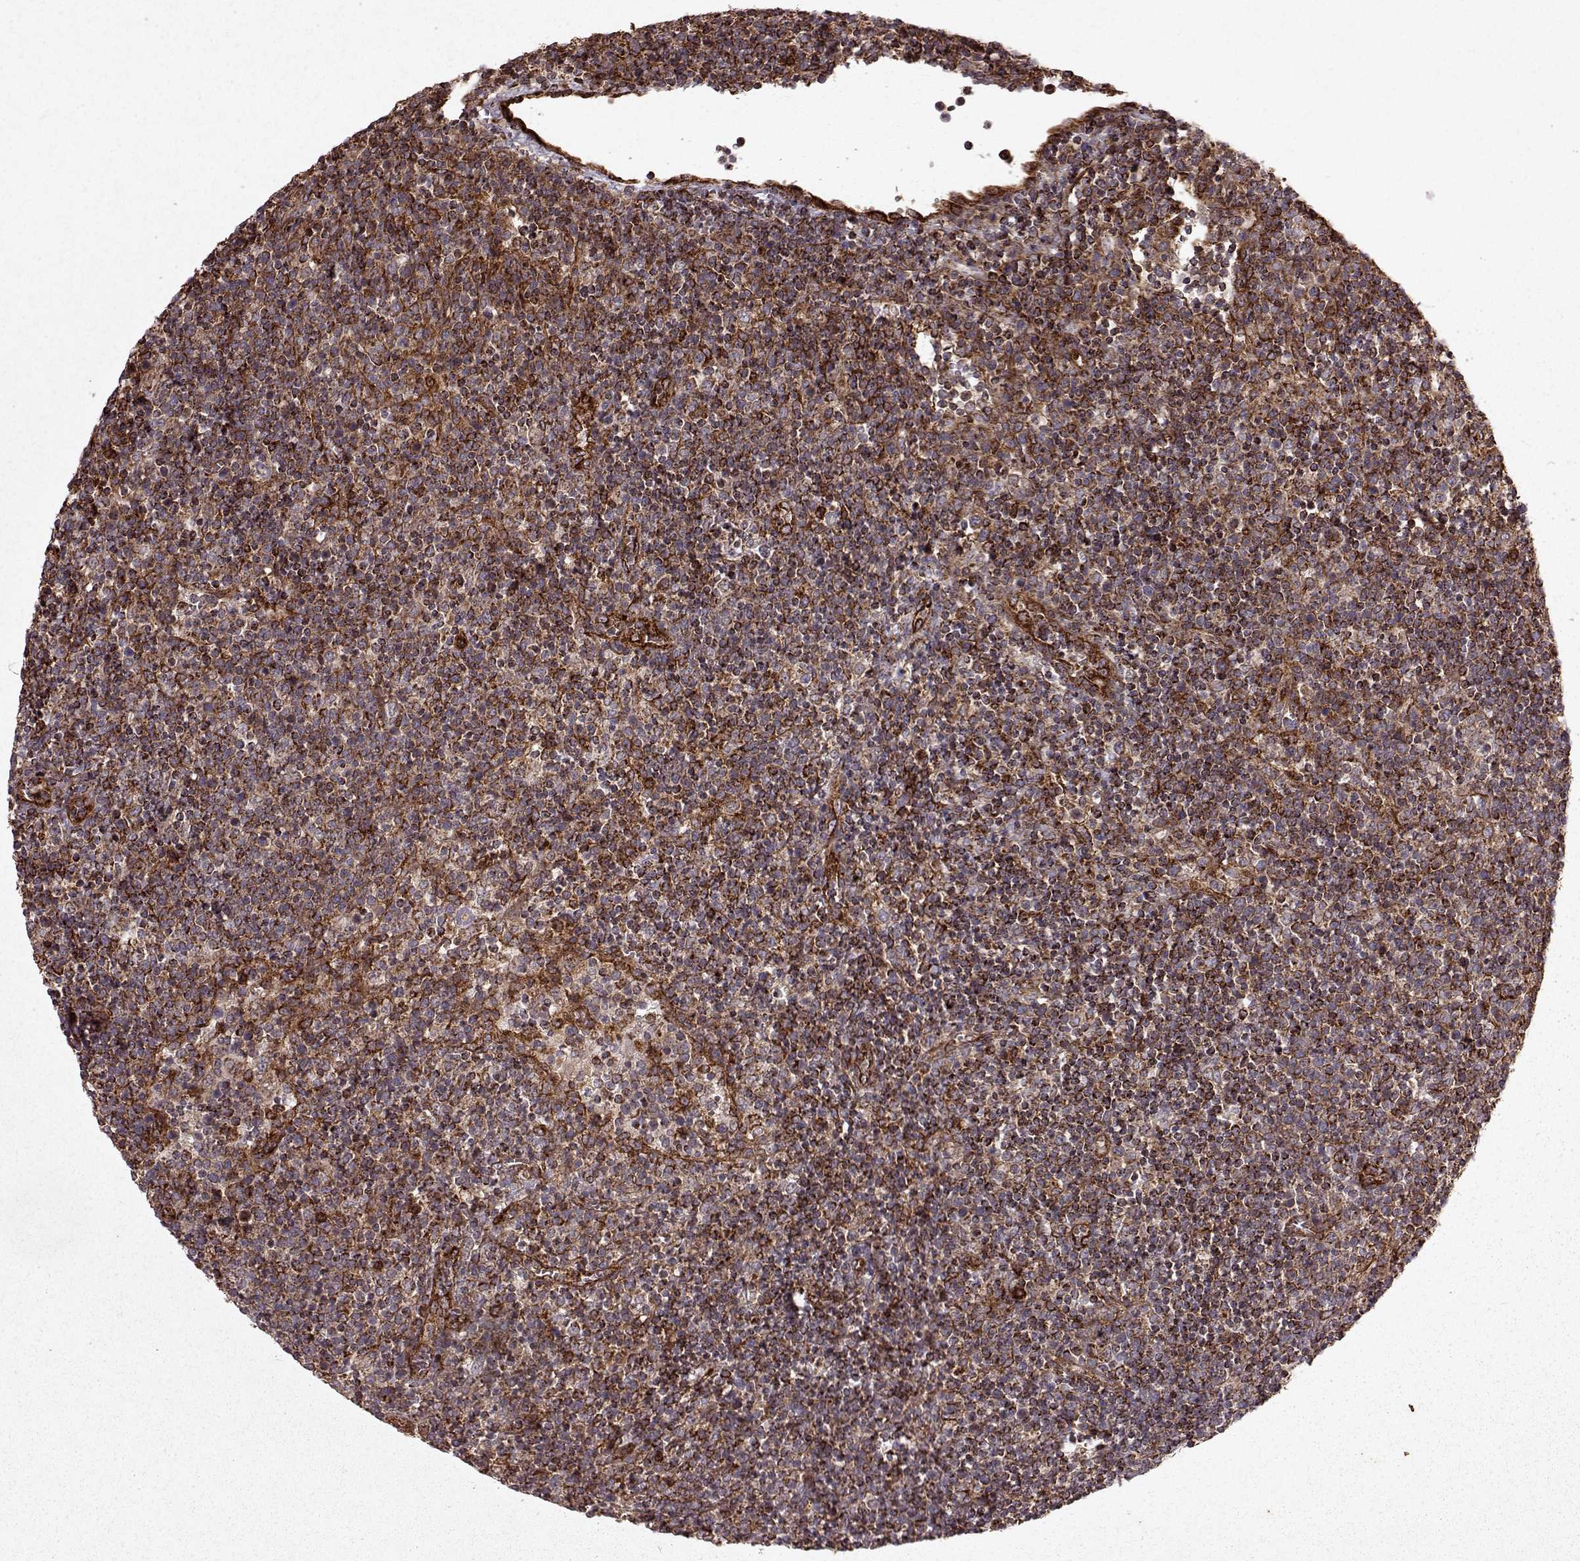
{"staining": {"intensity": "moderate", "quantity": ">75%", "location": "cytoplasmic/membranous"}, "tissue": "lymphoma", "cell_type": "Tumor cells", "image_type": "cancer", "snomed": [{"axis": "morphology", "description": "Malignant lymphoma, non-Hodgkin's type, High grade"}, {"axis": "topography", "description": "Lymph node"}], "caption": "An image of high-grade malignant lymphoma, non-Hodgkin's type stained for a protein exhibits moderate cytoplasmic/membranous brown staining in tumor cells.", "gene": "FXN", "patient": {"sex": "male", "age": 61}}